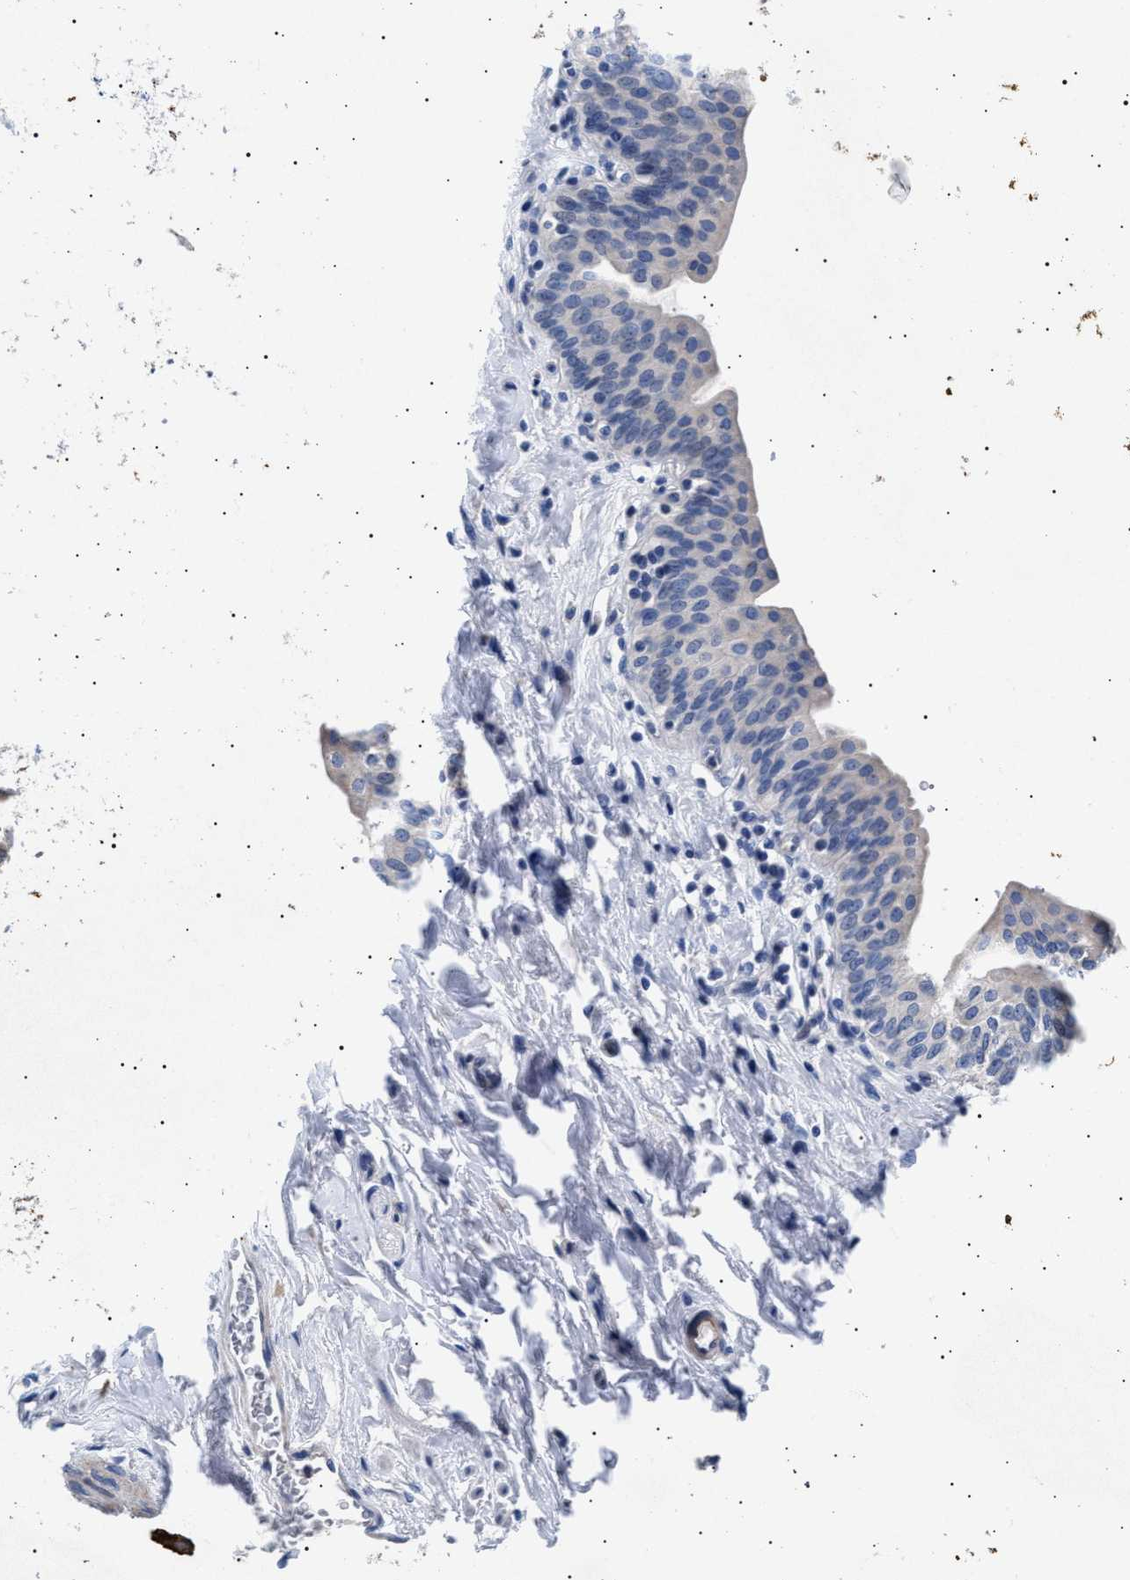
{"staining": {"intensity": "negative", "quantity": "none", "location": "none"}, "tissue": "urinary bladder", "cell_type": "Urothelial cells", "image_type": "normal", "snomed": [{"axis": "morphology", "description": "Normal tissue, NOS"}, {"axis": "topography", "description": "Urinary bladder"}], "caption": "The immunohistochemistry (IHC) micrograph has no significant expression in urothelial cells of urinary bladder.", "gene": "HEMGN", "patient": {"sex": "male", "age": 83}}